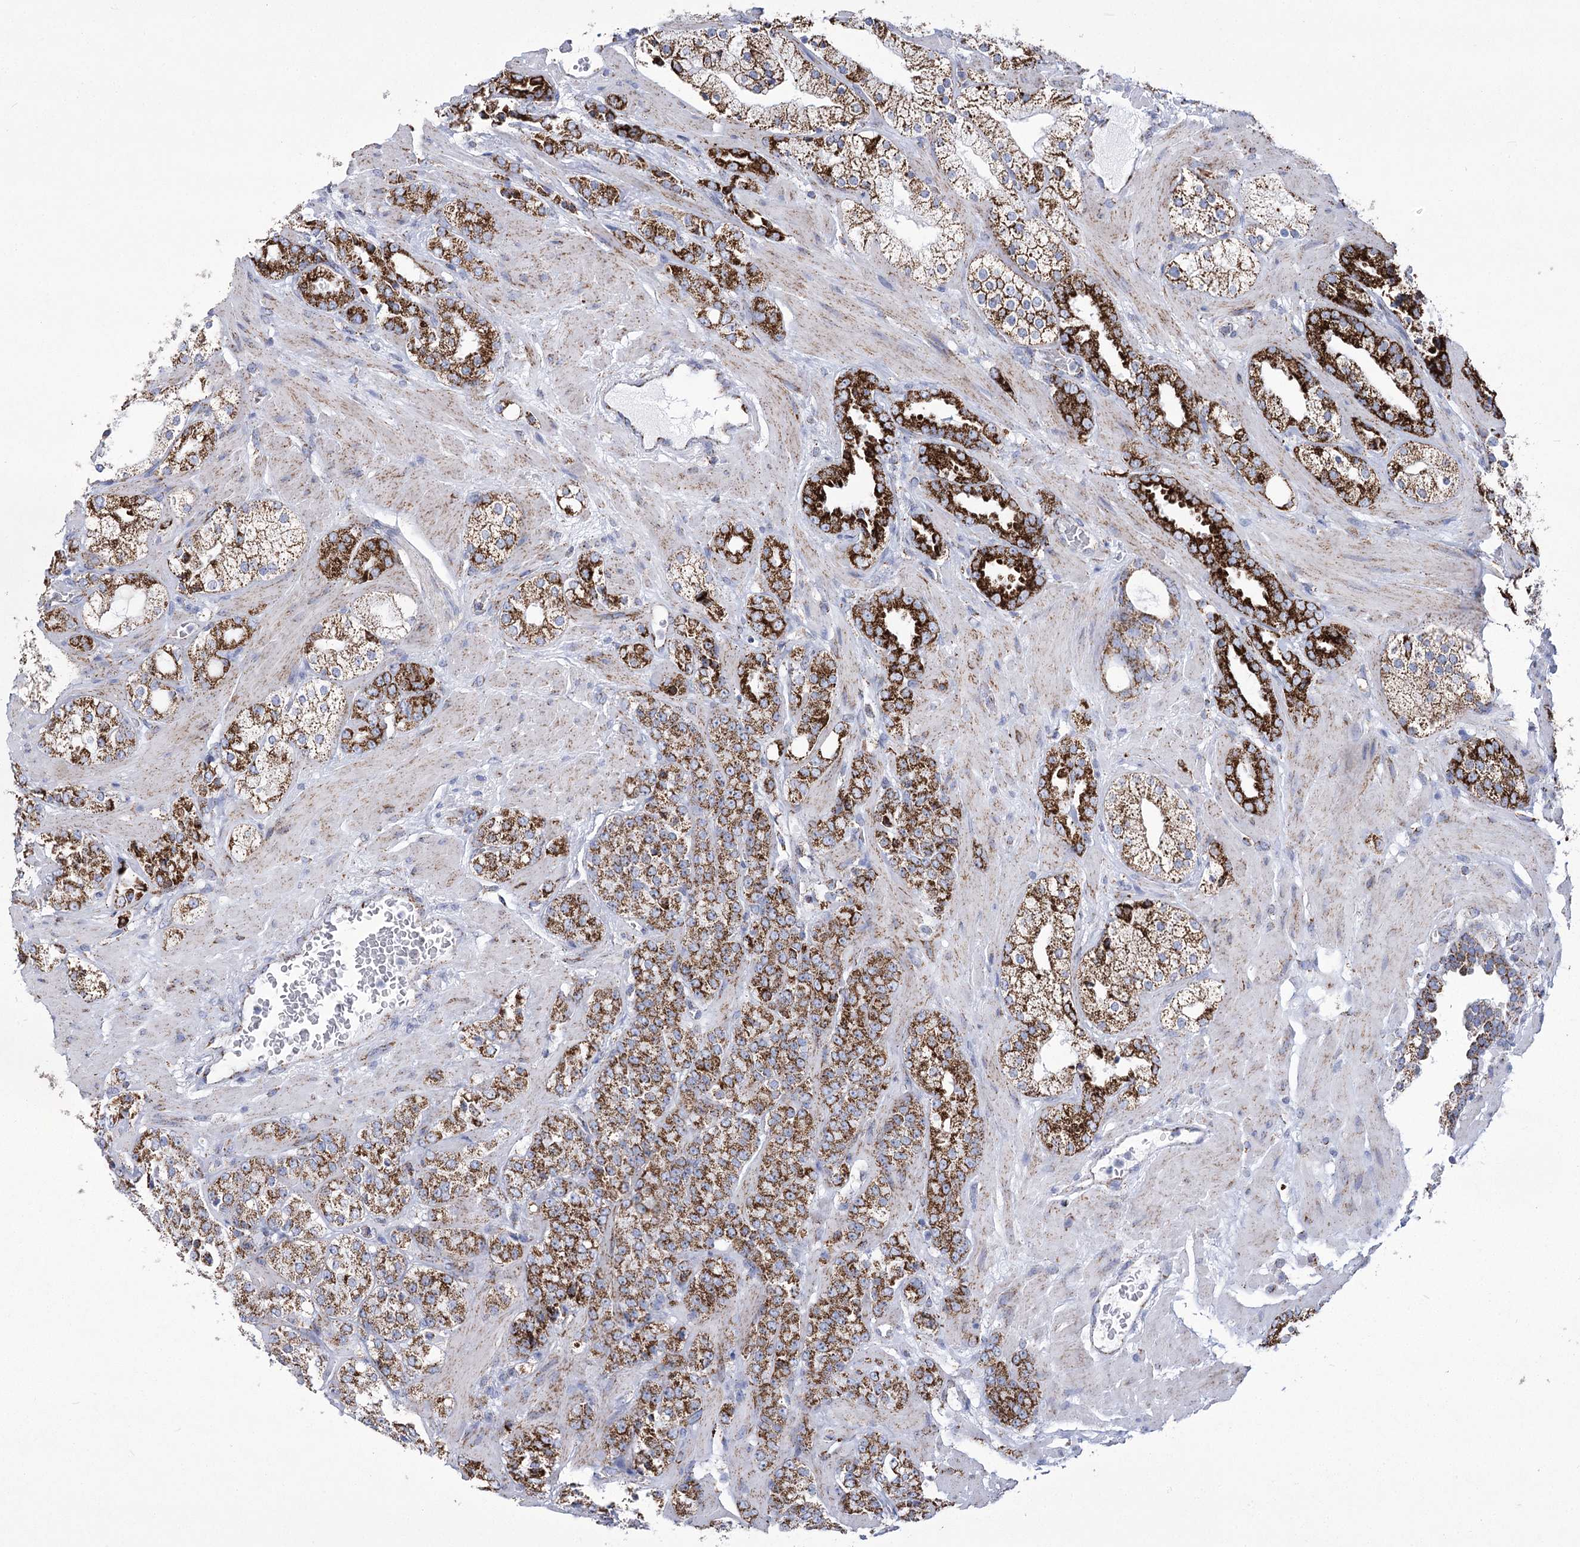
{"staining": {"intensity": "strong", "quantity": ">75%", "location": "cytoplasmic/membranous"}, "tissue": "prostate cancer", "cell_type": "Tumor cells", "image_type": "cancer", "snomed": [{"axis": "morphology", "description": "Adenocarcinoma, High grade"}, {"axis": "topography", "description": "Prostate"}], "caption": "High-grade adenocarcinoma (prostate) stained with IHC exhibits strong cytoplasmic/membranous positivity in about >75% of tumor cells. Nuclei are stained in blue.", "gene": "PDHB", "patient": {"sex": "male", "age": 64}}